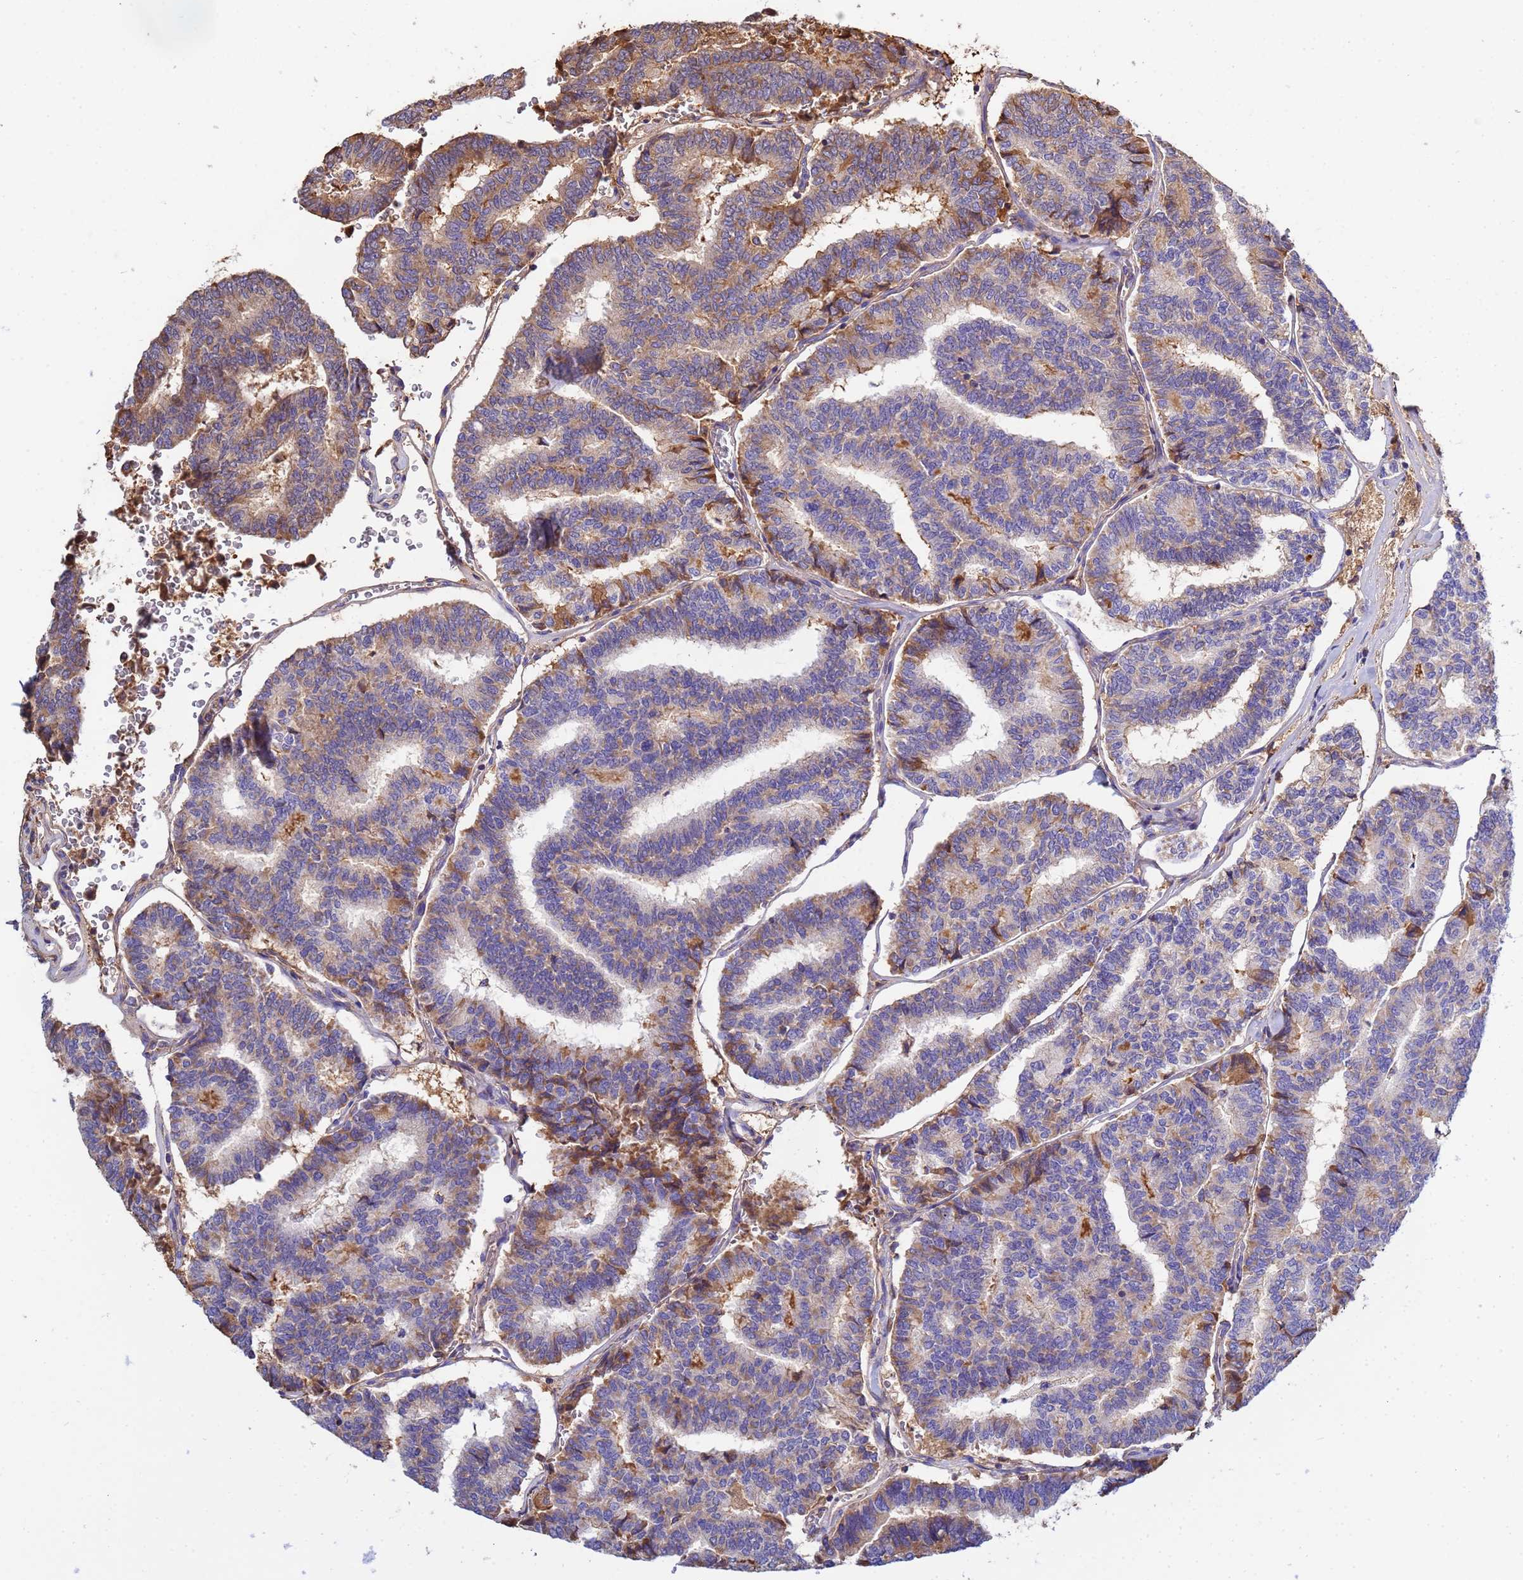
{"staining": {"intensity": "moderate", "quantity": "<25%", "location": "cytoplasmic/membranous"}, "tissue": "thyroid cancer", "cell_type": "Tumor cells", "image_type": "cancer", "snomed": [{"axis": "morphology", "description": "Papillary adenocarcinoma, NOS"}, {"axis": "topography", "description": "Thyroid gland"}], "caption": "Thyroid papillary adenocarcinoma tissue demonstrates moderate cytoplasmic/membranous expression in about <25% of tumor cells, visualized by immunohistochemistry. The staining was performed using DAB (3,3'-diaminobenzidine) to visualize the protein expression in brown, while the nuclei were stained in blue with hematoxylin (Magnification: 20x).", "gene": "GLUD1", "patient": {"sex": "female", "age": 35}}